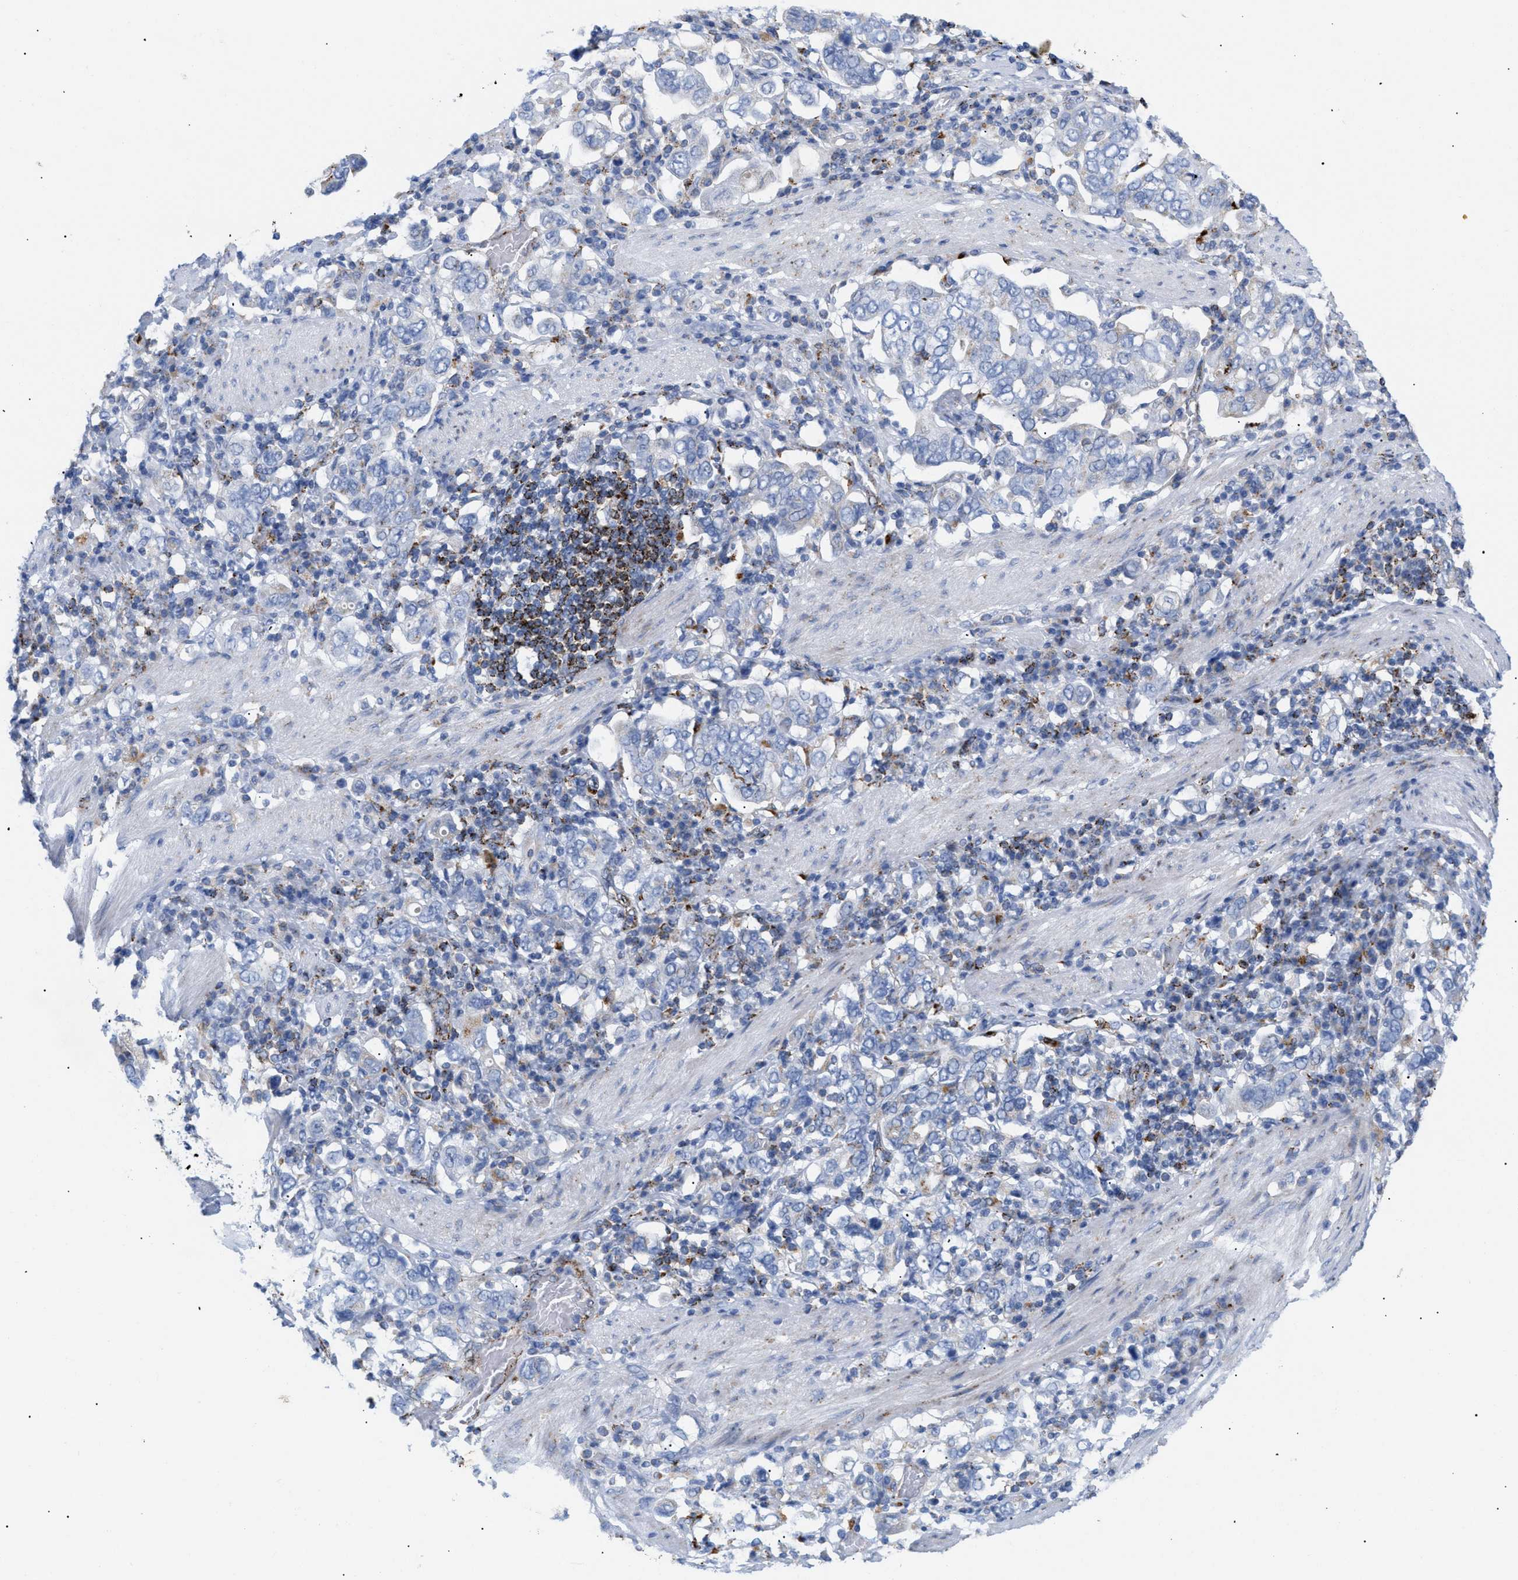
{"staining": {"intensity": "negative", "quantity": "none", "location": "none"}, "tissue": "stomach cancer", "cell_type": "Tumor cells", "image_type": "cancer", "snomed": [{"axis": "morphology", "description": "Adenocarcinoma, NOS"}, {"axis": "topography", "description": "Stomach, upper"}], "caption": "Immunohistochemistry (IHC) photomicrograph of neoplastic tissue: adenocarcinoma (stomach) stained with DAB (3,3'-diaminobenzidine) reveals no significant protein staining in tumor cells. Nuclei are stained in blue.", "gene": "DRAM2", "patient": {"sex": "male", "age": 62}}